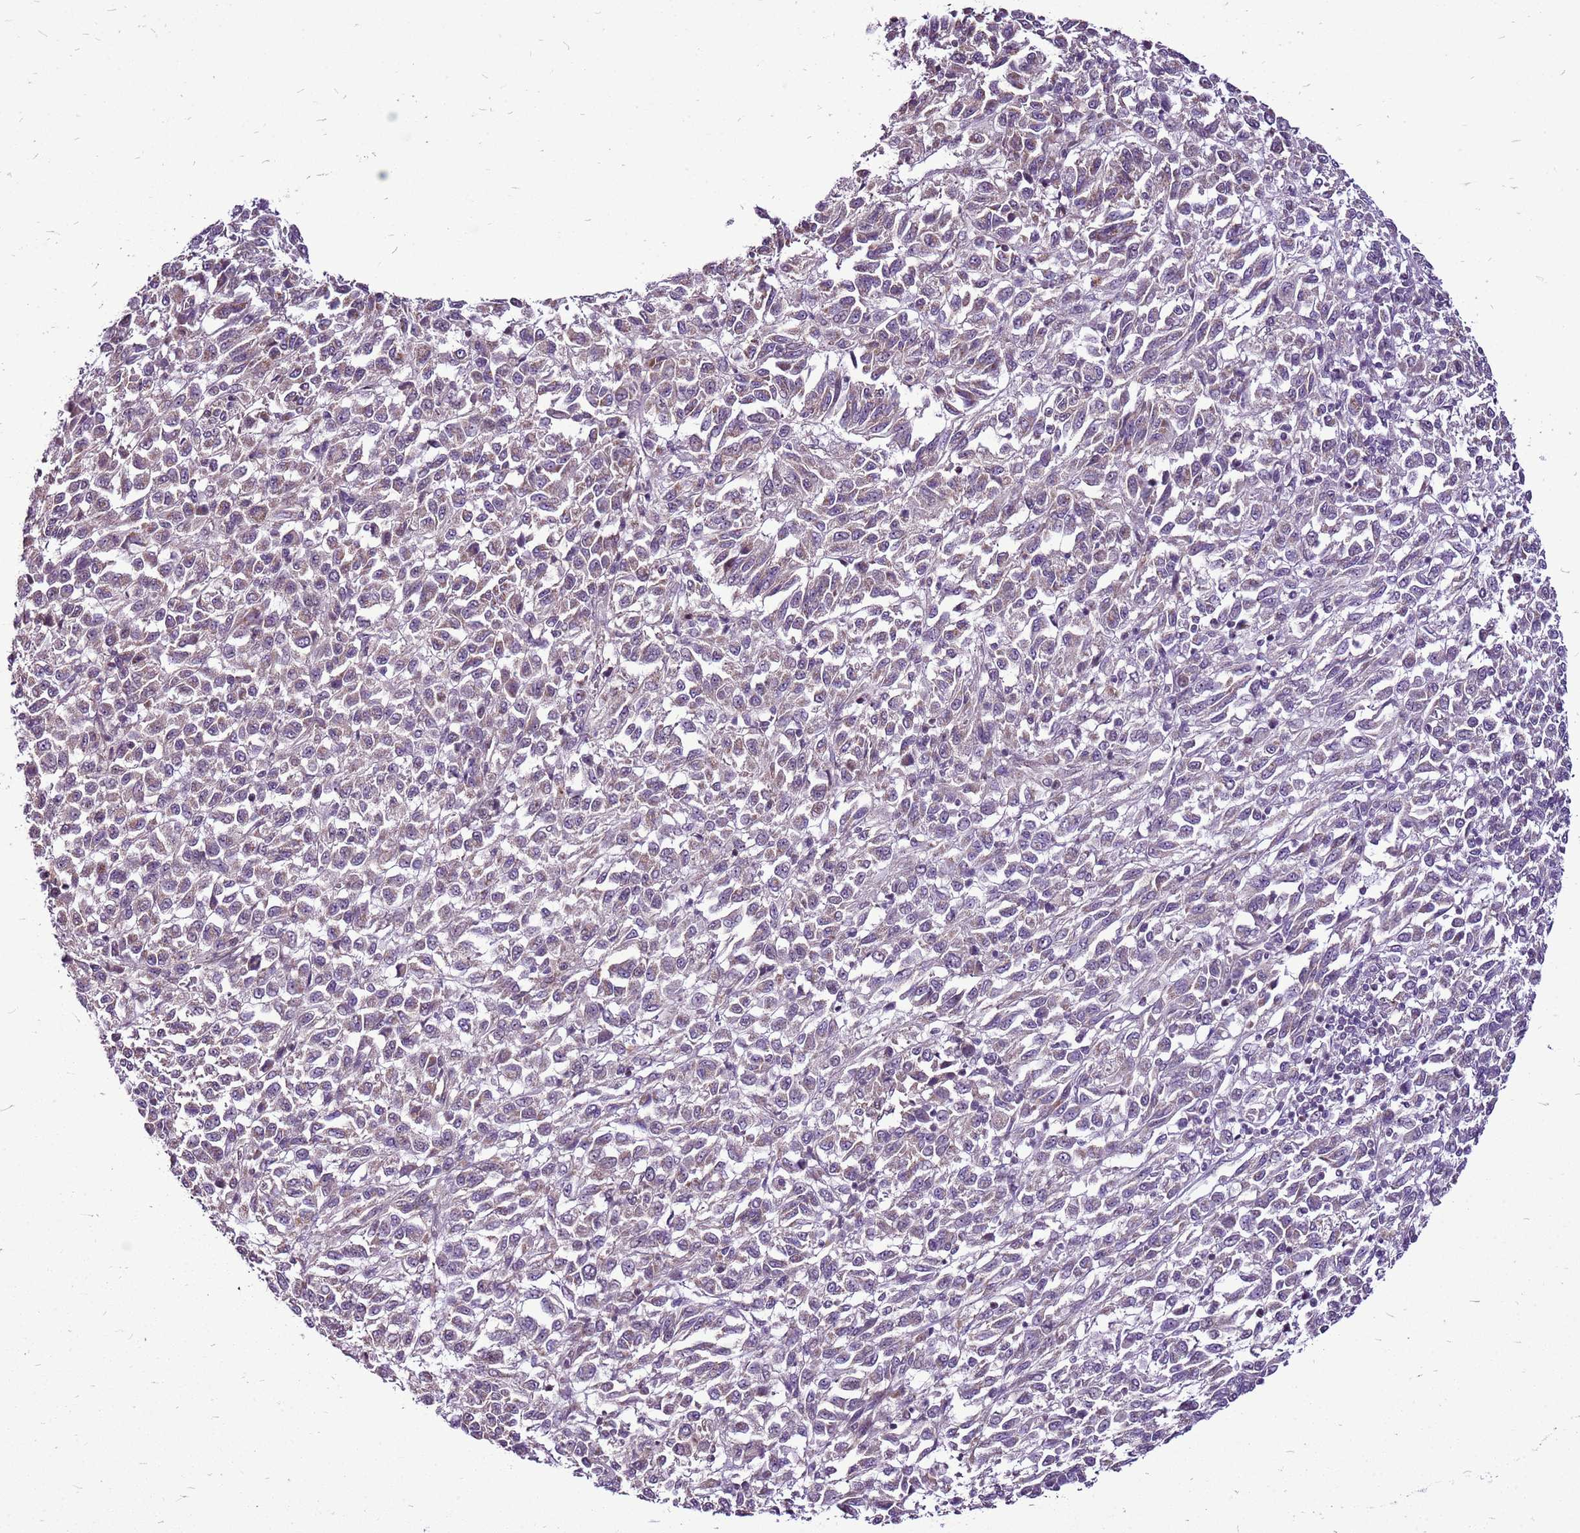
{"staining": {"intensity": "weak", "quantity": "25%-75%", "location": "cytoplasmic/membranous"}, "tissue": "melanoma", "cell_type": "Tumor cells", "image_type": "cancer", "snomed": [{"axis": "morphology", "description": "Malignant melanoma, Metastatic site"}, {"axis": "topography", "description": "Lung"}], "caption": "Melanoma stained for a protein (brown) shows weak cytoplasmic/membranous positive staining in about 25%-75% of tumor cells.", "gene": "CCDC166", "patient": {"sex": "male", "age": 64}}